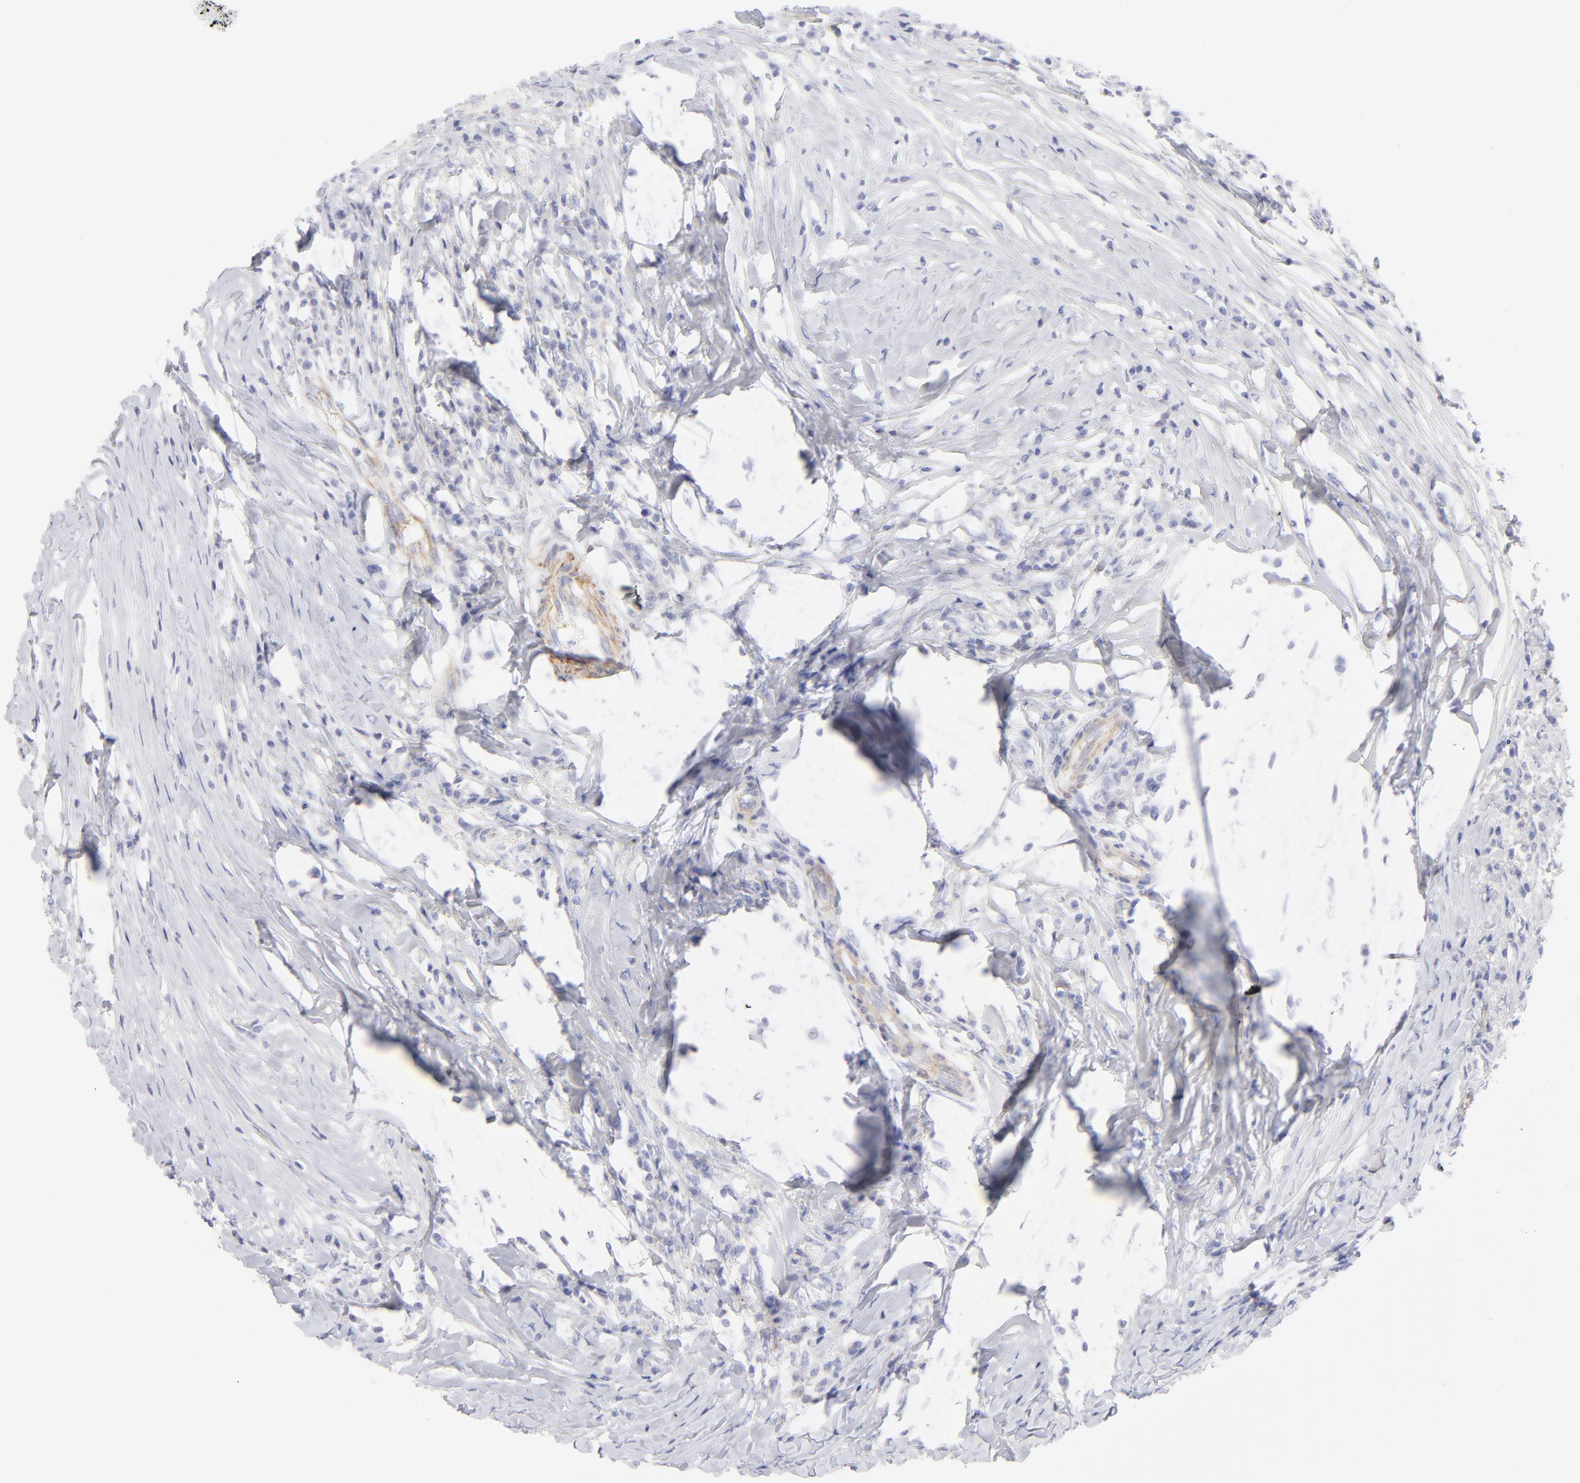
{"staining": {"intensity": "weak", "quantity": "<25%", "location": "cytoplasmic/membranous"}, "tissue": "head and neck cancer", "cell_type": "Tumor cells", "image_type": "cancer", "snomed": [{"axis": "morphology", "description": "Adenocarcinoma, NOS"}, {"axis": "topography", "description": "Salivary gland"}, {"axis": "topography", "description": "Head-Neck"}], "caption": "Protein analysis of head and neck adenocarcinoma exhibits no significant expression in tumor cells. (DAB (3,3'-diaminobenzidine) IHC with hematoxylin counter stain).", "gene": "ACTA2", "patient": {"sex": "female", "age": 65}}